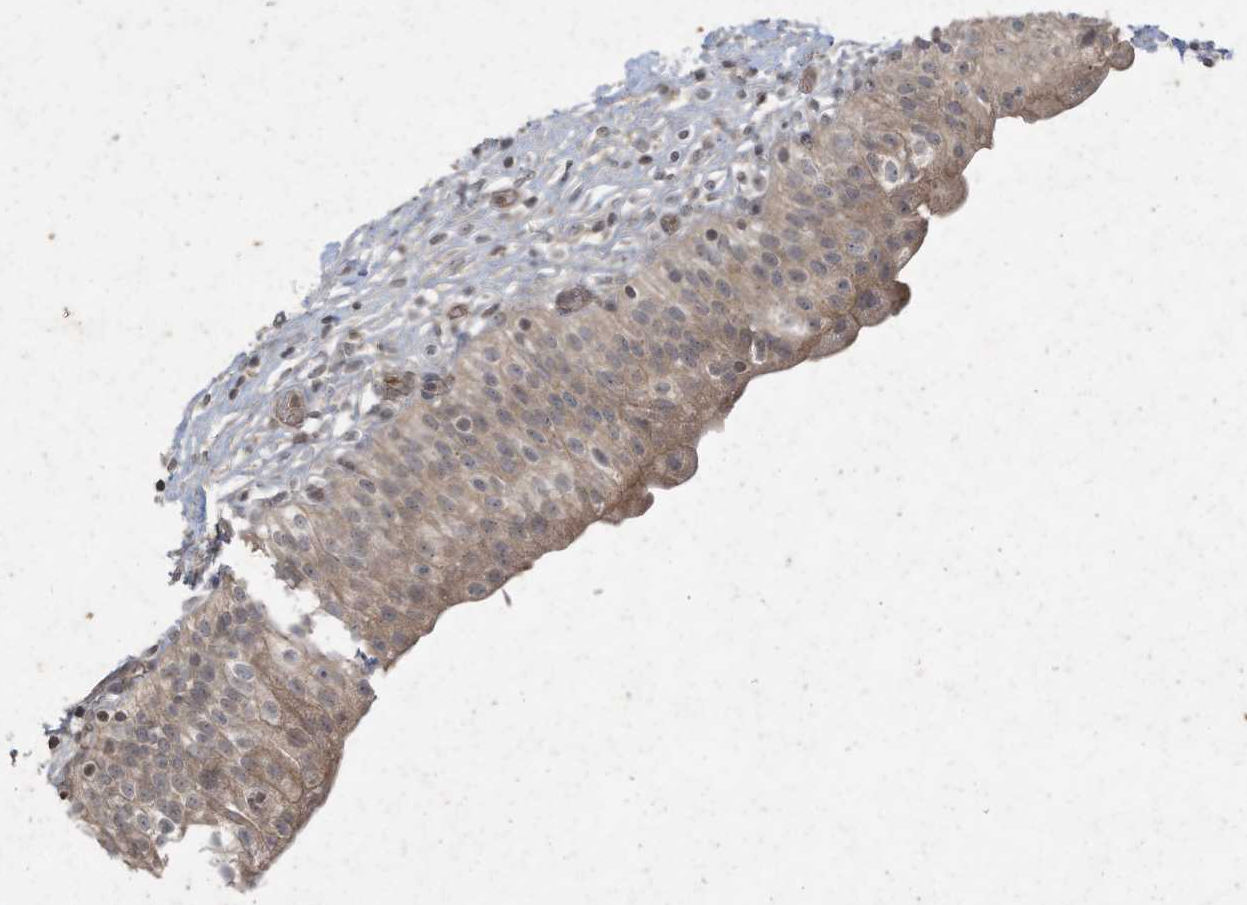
{"staining": {"intensity": "moderate", "quantity": ">75%", "location": "cytoplasmic/membranous"}, "tissue": "urinary bladder", "cell_type": "Urothelial cells", "image_type": "normal", "snomed": [{"axis": "morphology", "description": "Normal tissue, NOS"}, {"axis": "topography", "description": "Urinary bladder"}], "caption": "This photomicrograph shows immunohistochemistry (IHC) staining of unremarkable urinary bladder, with medium moderate cytoplasmic/membranous staining in approximately >75% of urothelial cells.", "gene": "MATN2", "patient": {"sex": "male", "age": 55}}